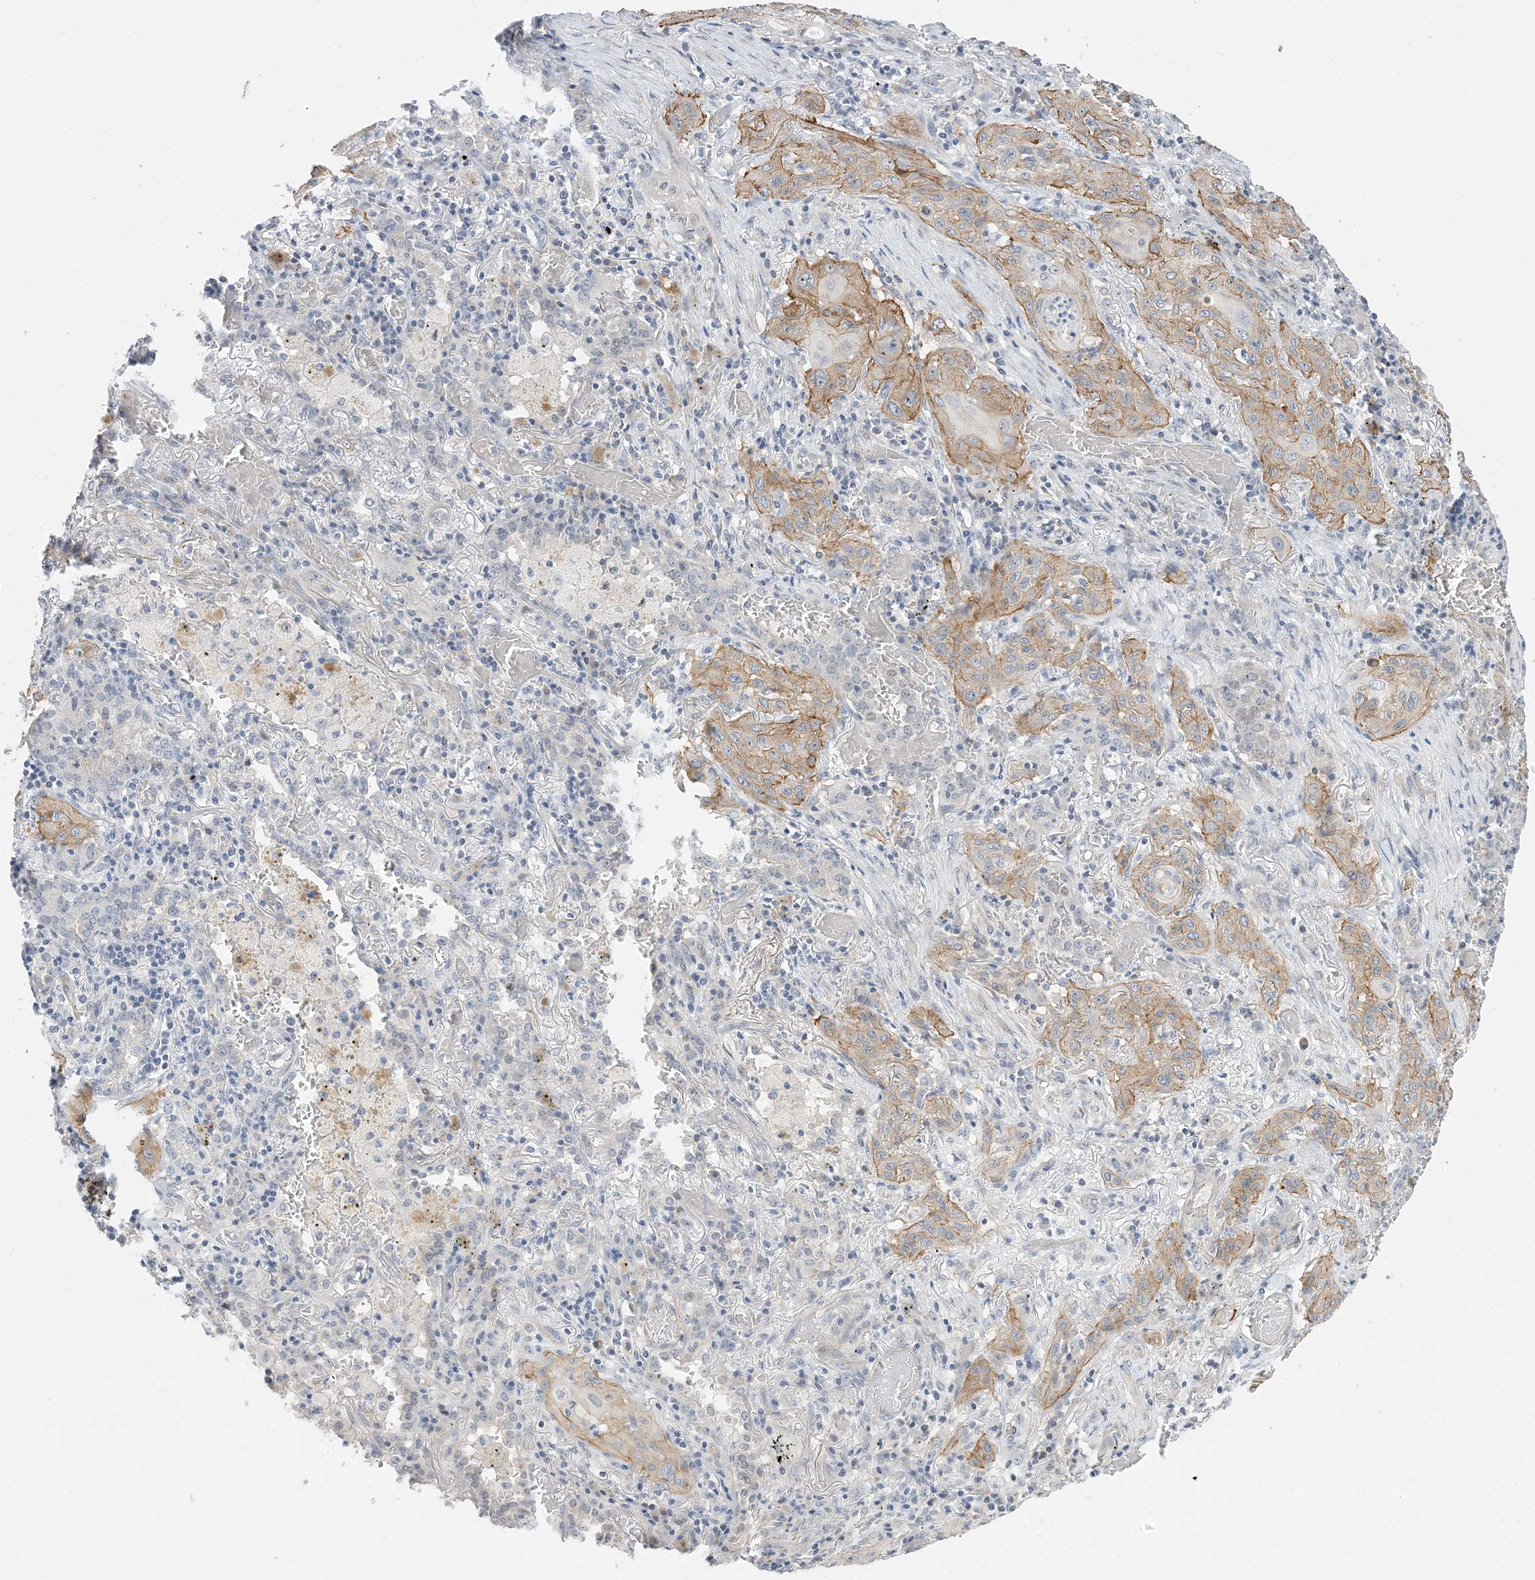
{"staining": {"intensity": "moderate", "quantity": ">75%", "location": "cytoplasmic/membranous"}, "tissue": "lung cancer", "cell_type": "Tumor cells", "image_type": "cancer", "snomed": [{"axis": "morphology", "description": "Squamous cell carcinoma, NOS"}, {"axis": "topography", "description": "Lung"}], "caption": "Lung cancer (squamous cell carcinoma) was stained to show a protein in brown. There is medium levels of moderate cytoplasmic/membranous positivity in approximately >75% of tumor cells. The staining is performed using DAB brown chromogen to label protein expression. The nuclei are counter-stained blue using hematoxylin.", "gene": "IL36B", "patient": {"sex": "female", "age": 47}}